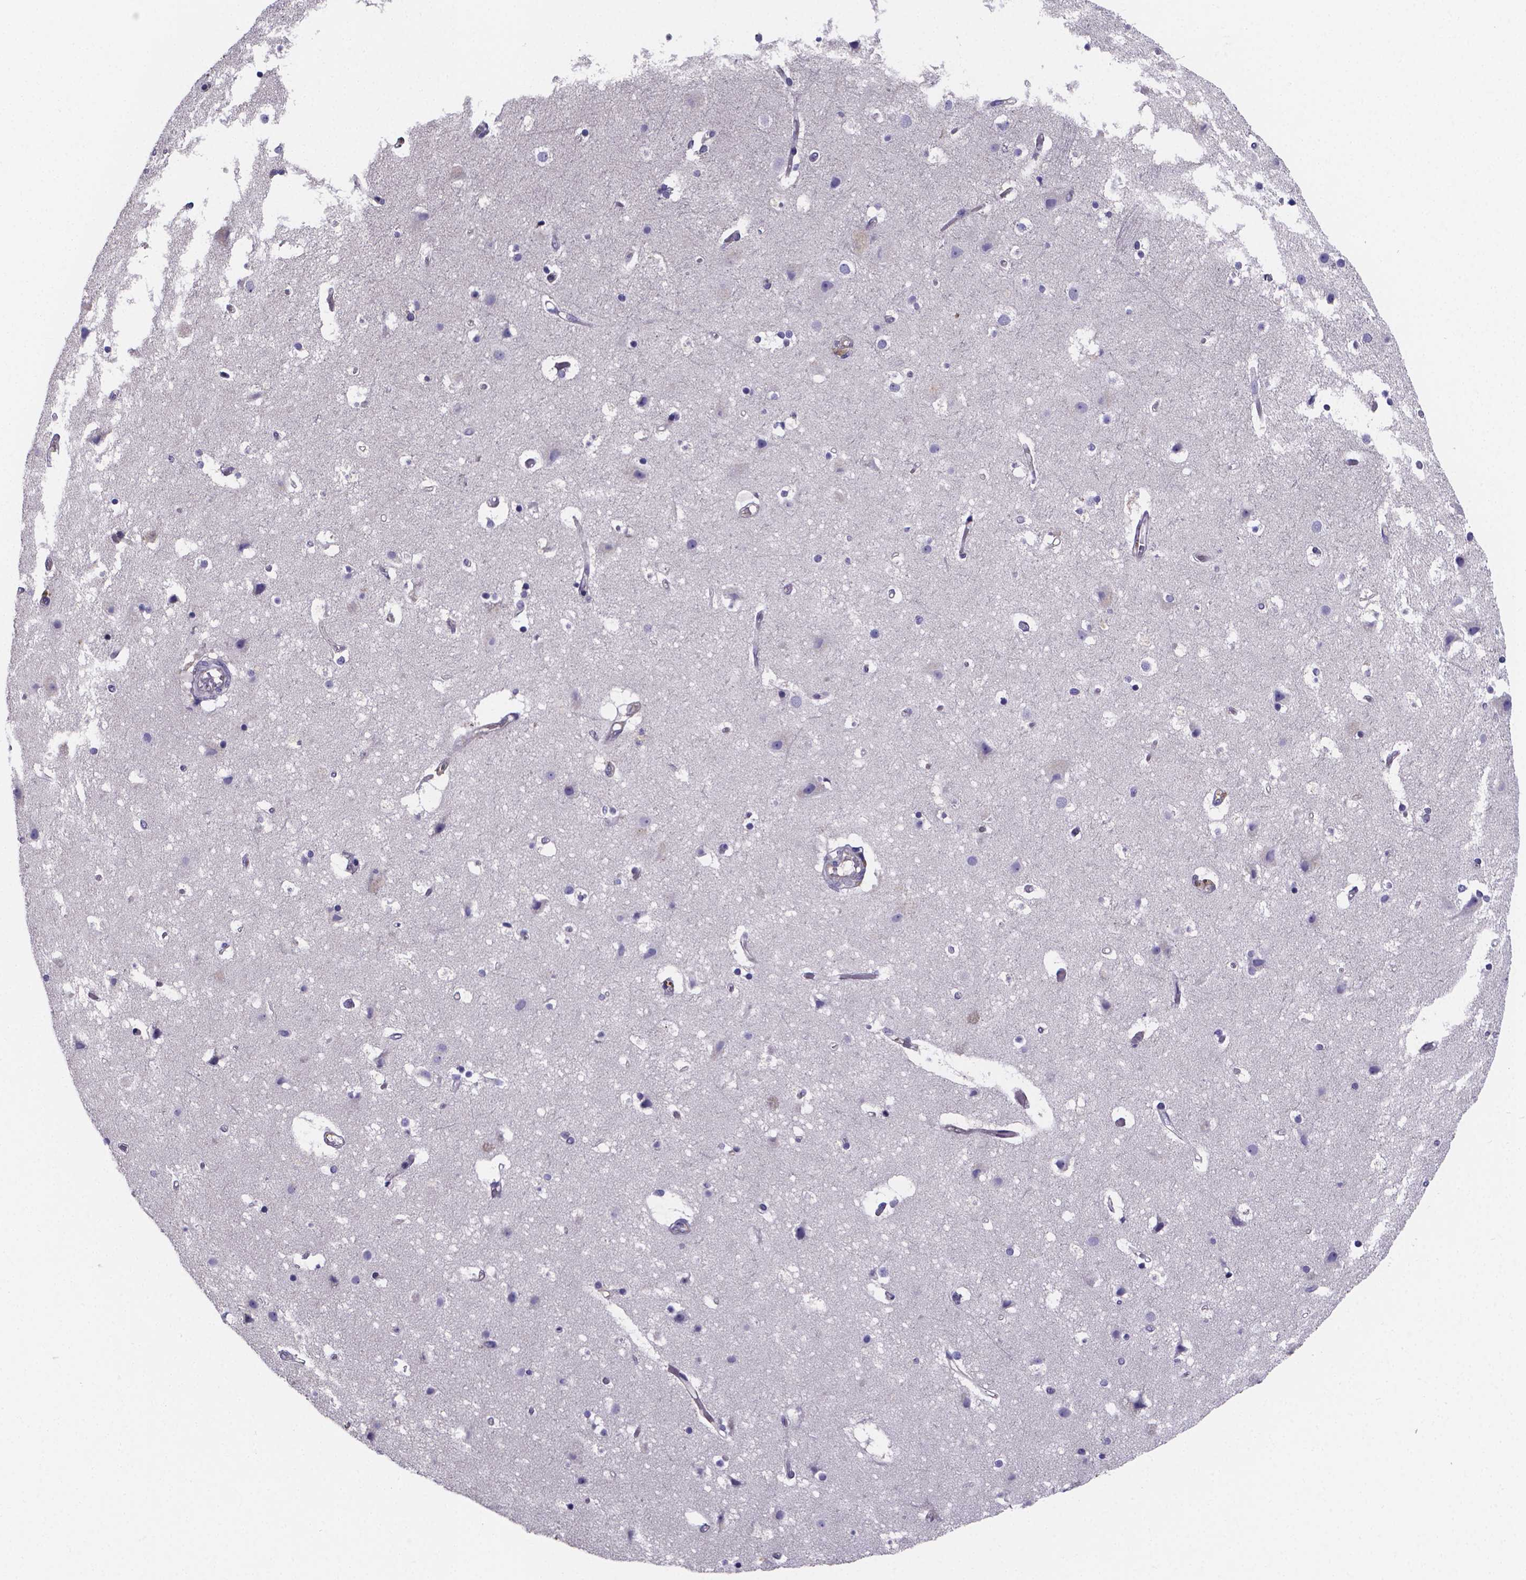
{"staining": {"intensity": "negative", "quantity": "none", "location": "none"}, "tissue": "cerebral cortex", "cell_type": "Endothelial cells", "image_type": "normal", "snomed": [{"axis": "morphology", "description": "Normal tissue, NOS"}, {"axis": "topography", "description": "Cerebral cortex"}], "caption": "Protein analysis of unremarkable cerebral cortex displays no significant positivity in endothelial cells.", "gene": "SFRP4", "patient": {"sex": "female", "age": 52}}